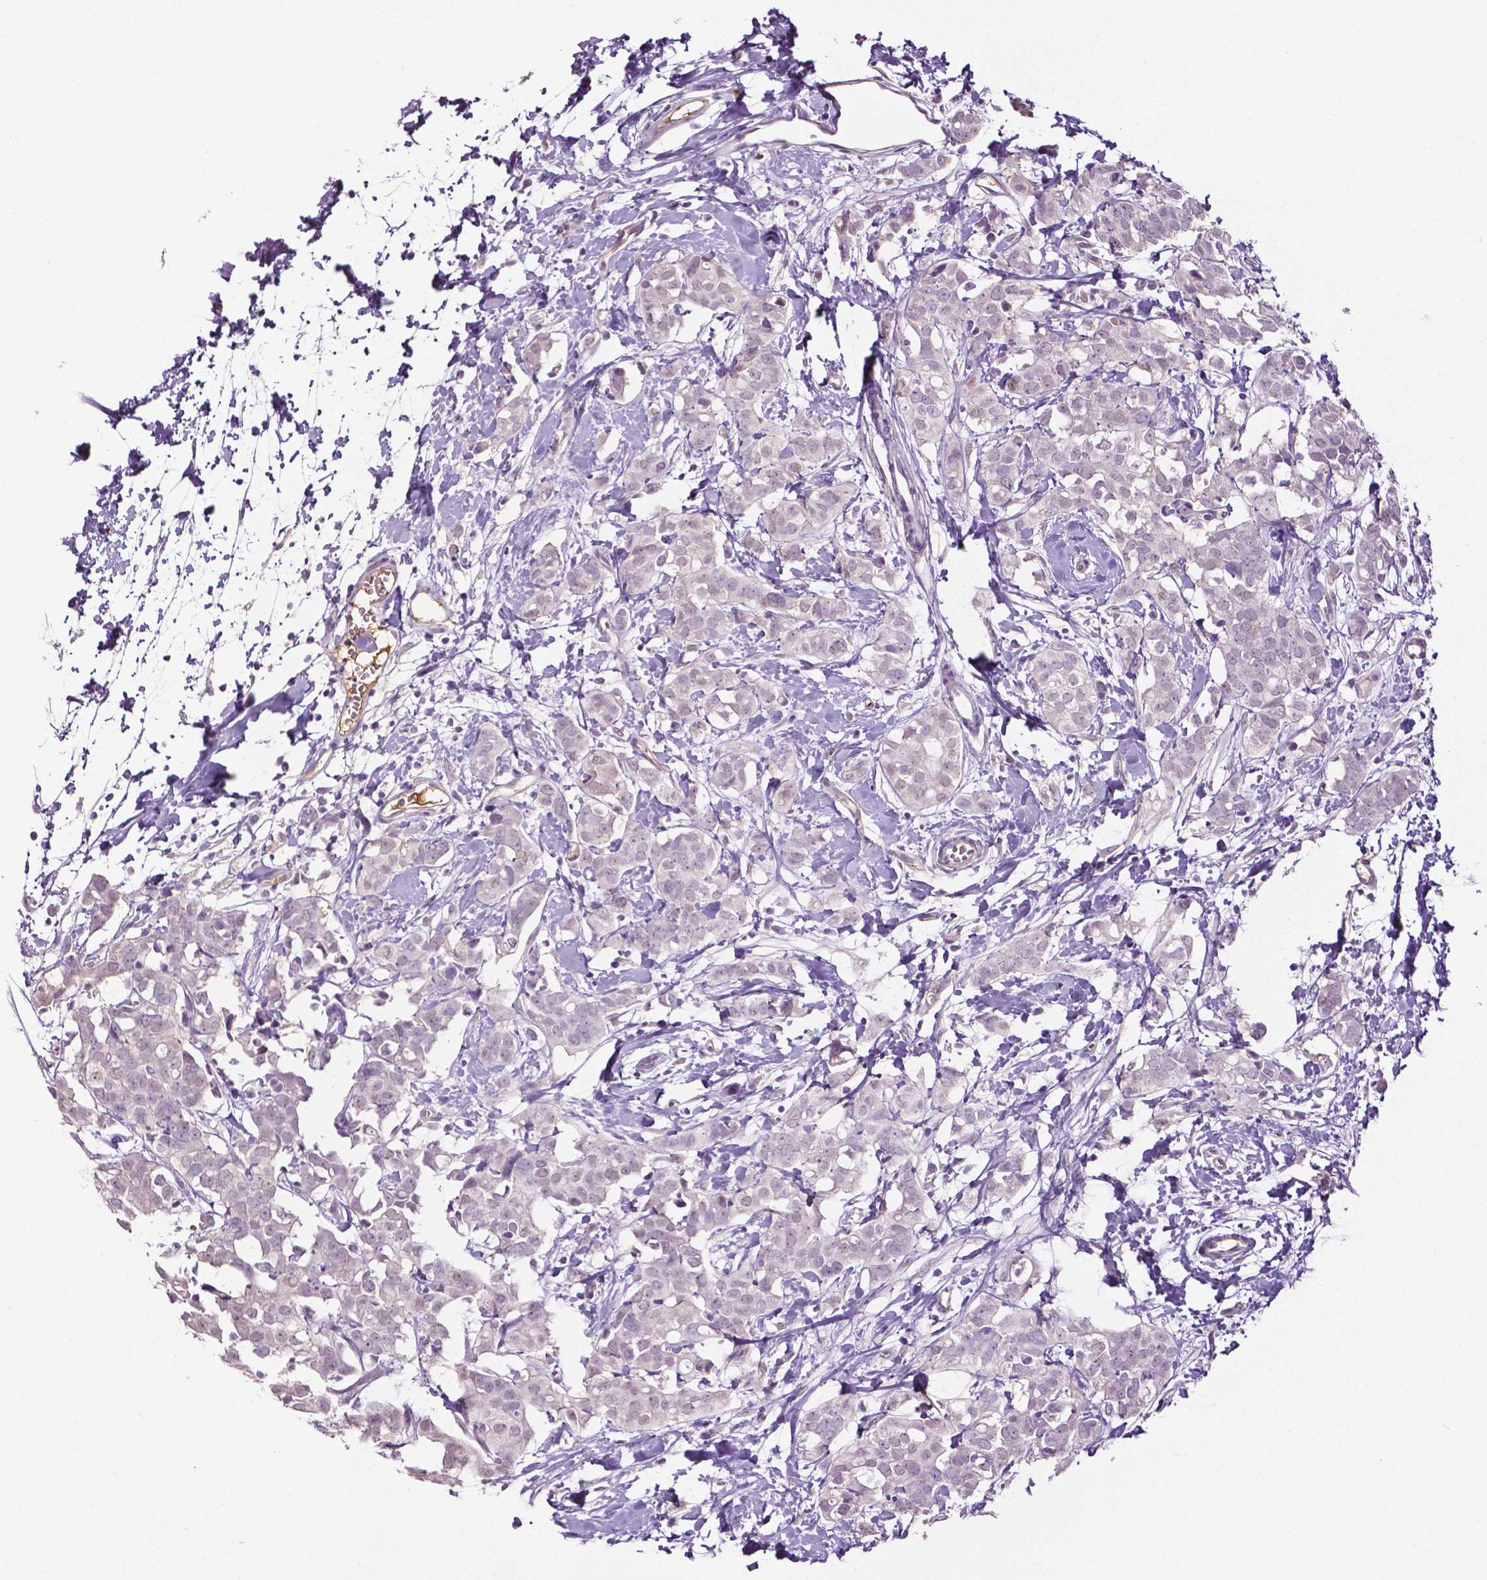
{"staining": {"intensity": "negative", "quantity": "none", "location": "none"}, "tissue": "breast cancer", "cell_type": "Tumor cells", "image_type": "cancer", "snomed": [{"axis": "morphology", "description": "Duct carcinoma"}, {"axis": "topography", "description": "Breast"}], "caption": "The image reveals no staining of tumor cells in breast infiltrating ductal carcinoma.", "gene": "PTPN5", "patient": {"sex": "female", "age": 40}}